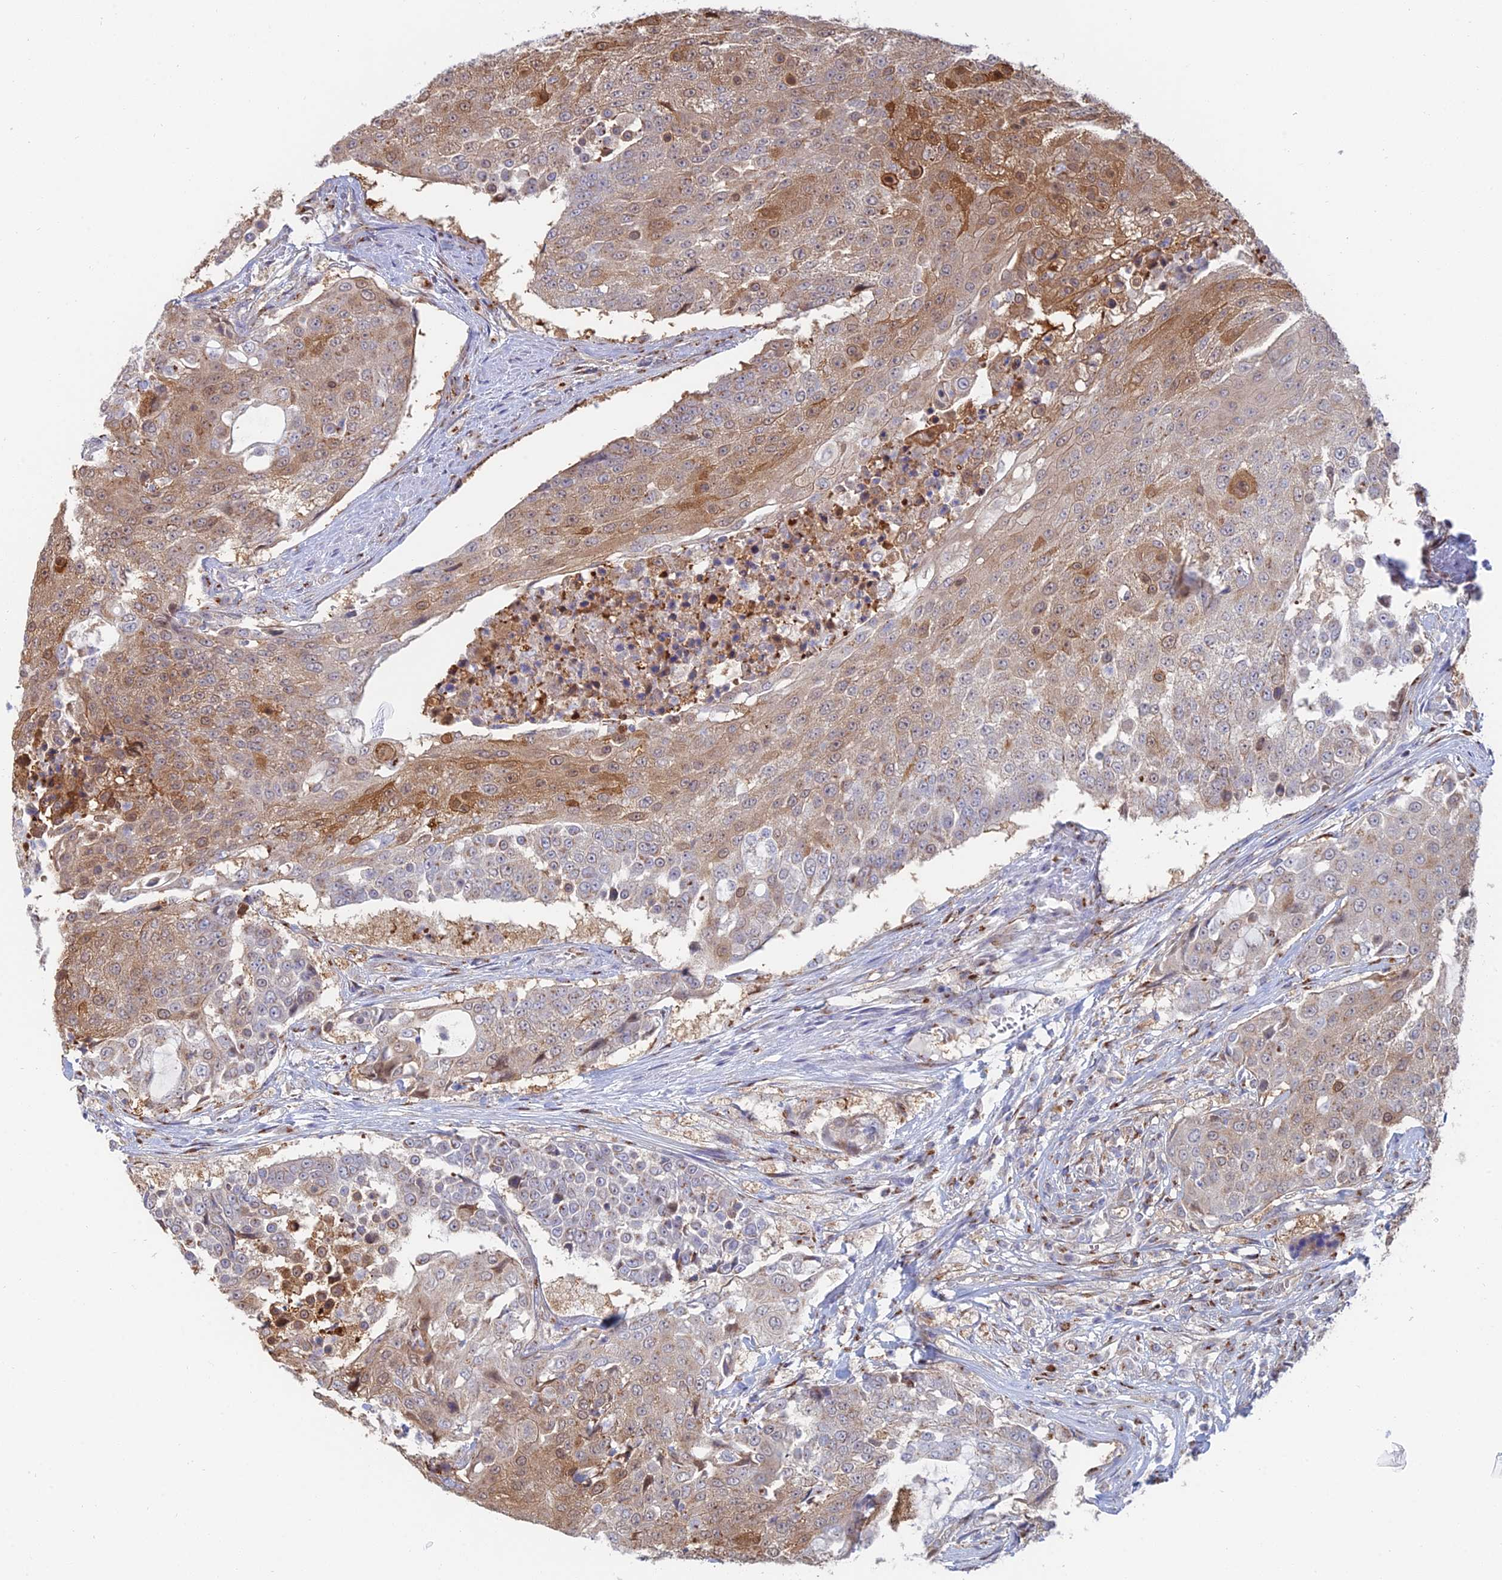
{"staining": {"intensity": "moderate", "quantity": ">75%", "location": "cytoplasmic/membranous"}, "tissue": "urothelial cancer", "cell_type": "Tumor cells", "image_type": "cancer", "snomed": [{"axis": "morphology", "description": "Urothelial carcinoma, High grade"}, {"axis": "topography", "description": "Urinary bladder"}], "caption": "Moderate cytoplasmic/membranous protein expression is appreciated in approximately >75% of tumor cells in urothelial carcinoma (high-grade).", "gene": "HS2ST1", "patient": {"sex": "female", "age": 63}}